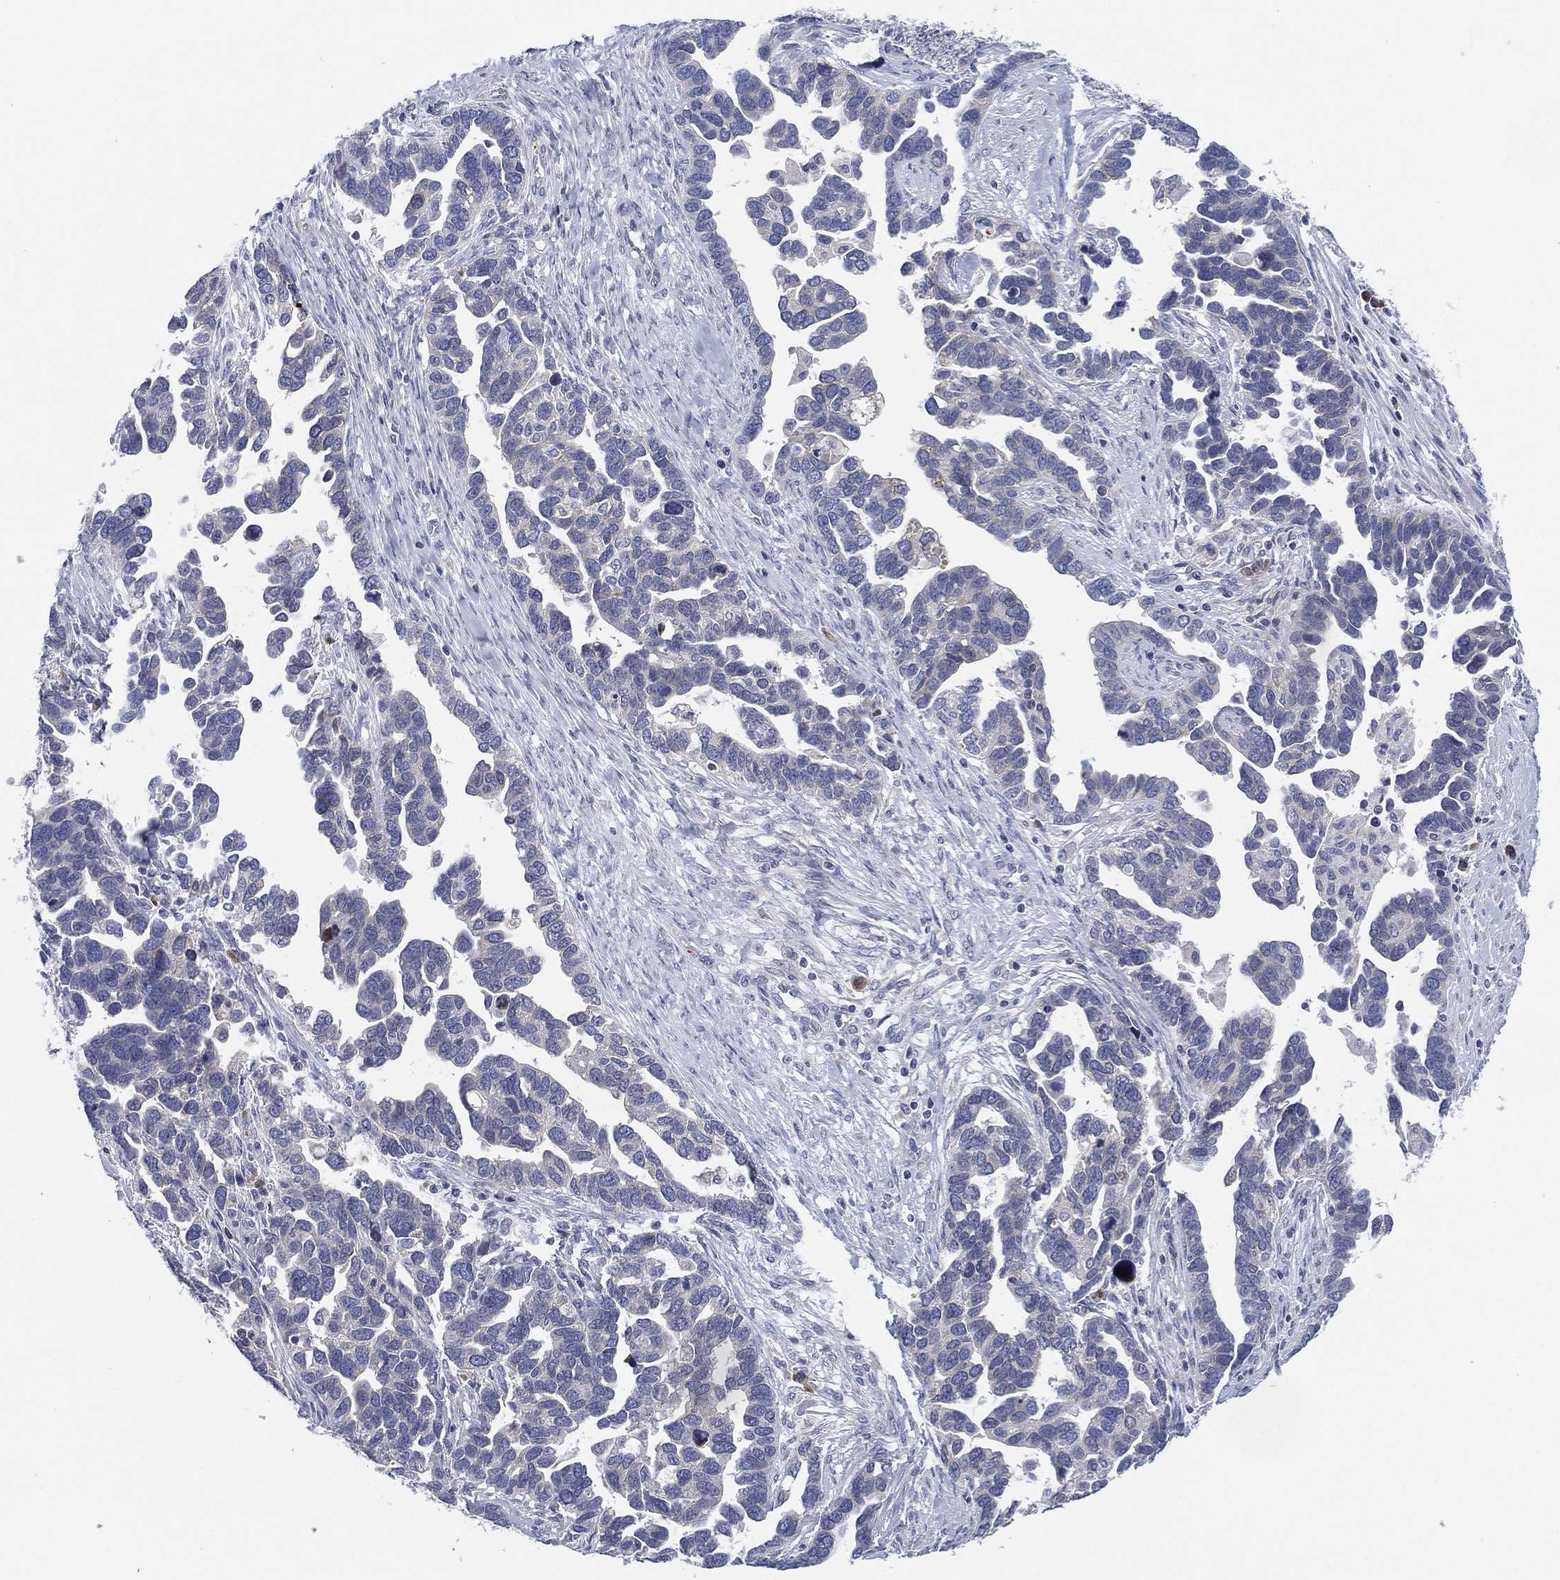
{"staining": {"intensity": "negative", "quantity": "none", "location": "none"}, "tissue": "ovarian cancer", "cell_type": "Tumor cells", "image_type": "cancer", "snomed": [{"axis": "morphology", "description": "Cystadenocarcinoma, serous, NOS"}, {"axis": "topography", "description": "Ovary"}], "caption": "Tumor cells are negative for protein expression in human ovarian cancer. Brightfield microscopy of immunohistochemistry stained with DAB (brown) and hematoxylin (blue), captured at high magnification.", "gene": "TMEM40", "patient": {"sex": "female", "age": 54}}